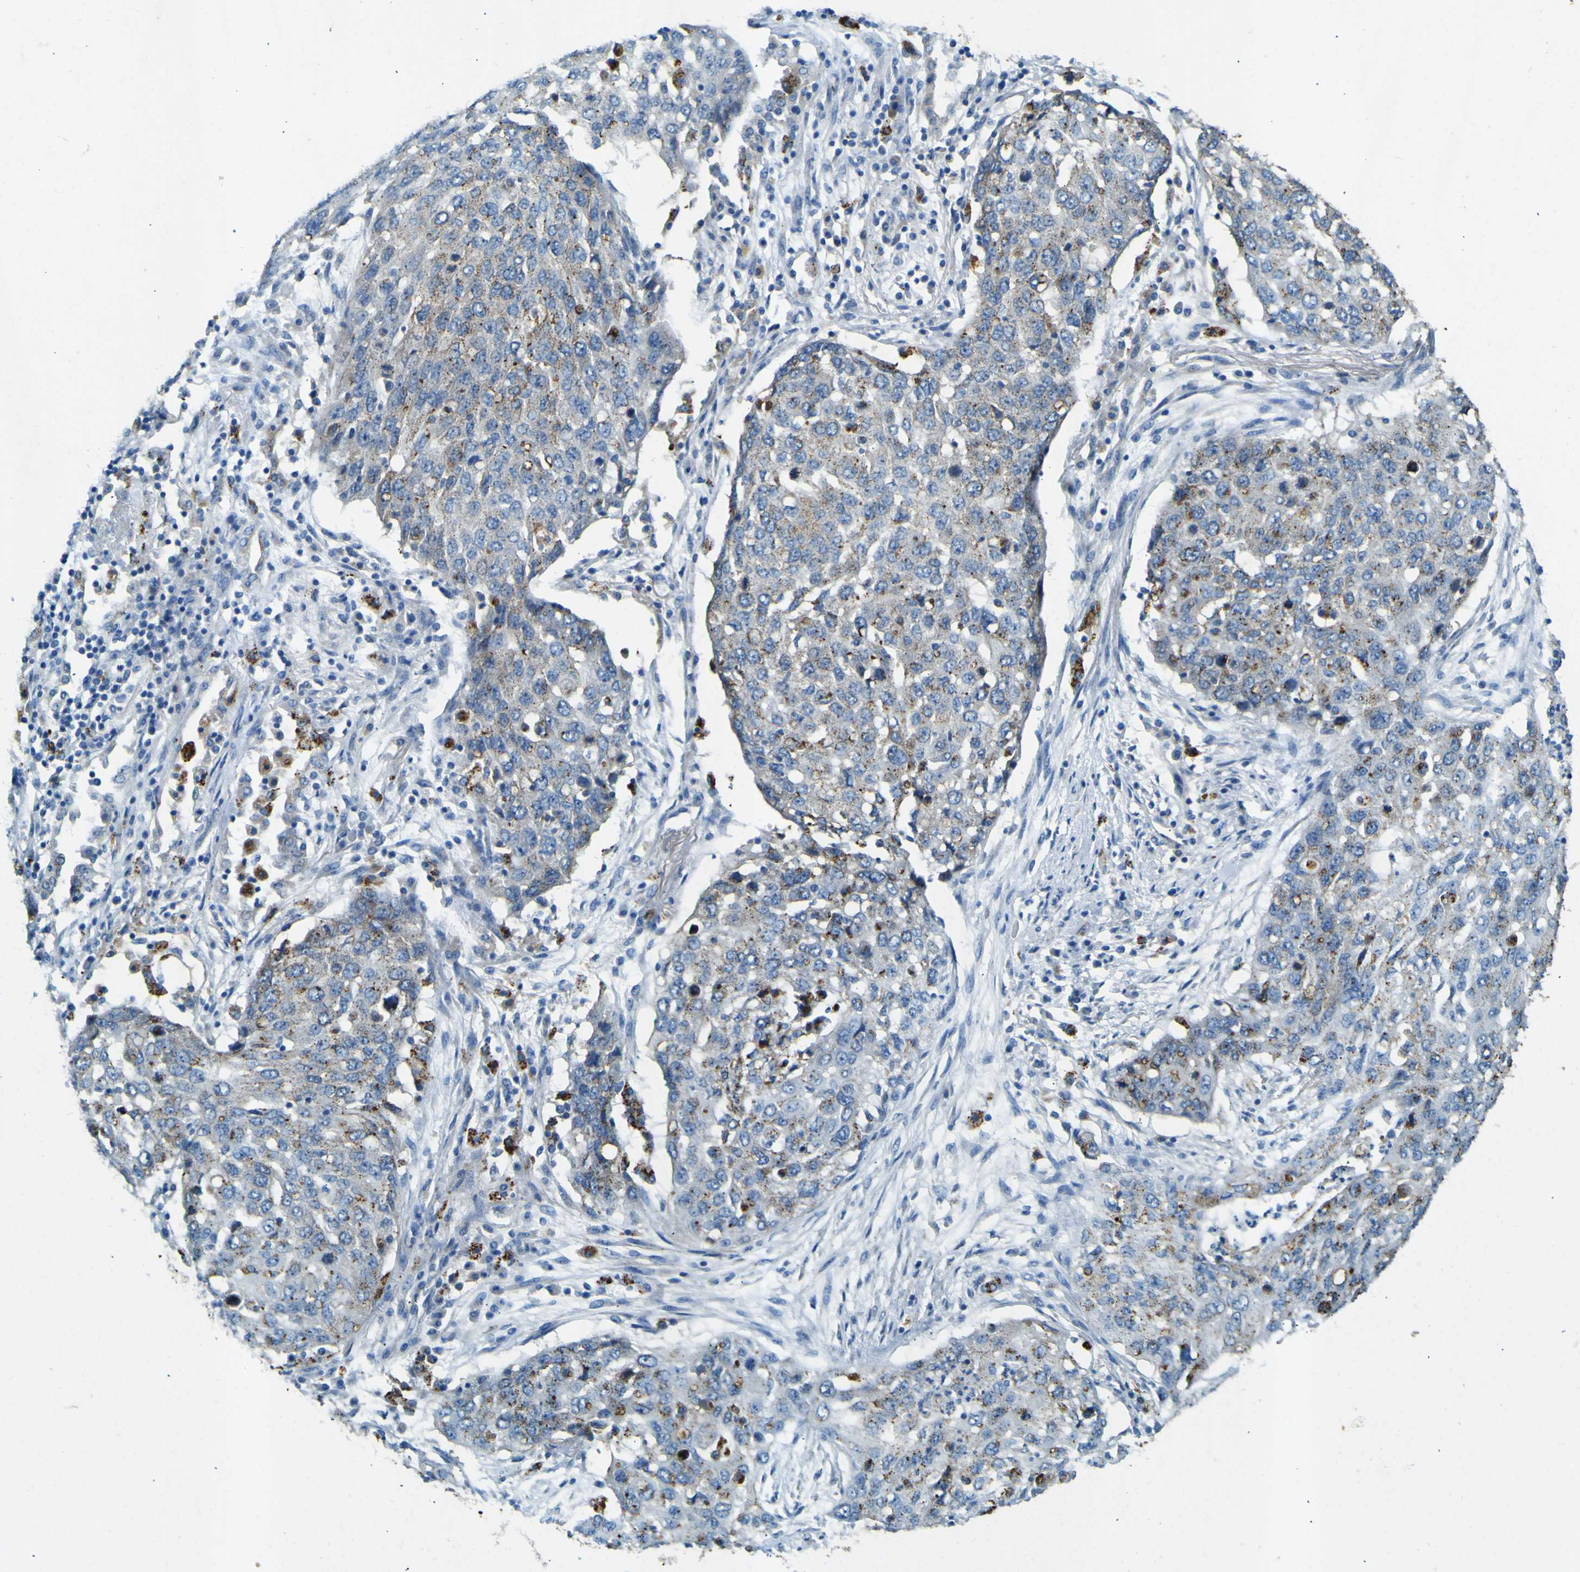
{"staining": {"intensity": "negative", "quantity": "none", "location": "none"}, "tissue": "lung cancer", "cell_type": "Tumor cells", "image_type": "cancer", "snomed": [{"axis": "morphology", "description": "Squamous cell carcinoma, NOS"}, {"axis": "topography", "description": "Lung"}], "caption": "IHC of human lung squamous cell carcinoma exhibits no expression in tumor cells.", "gene": "PDE9A", "patient": {"sex": "female", "age": 63}}